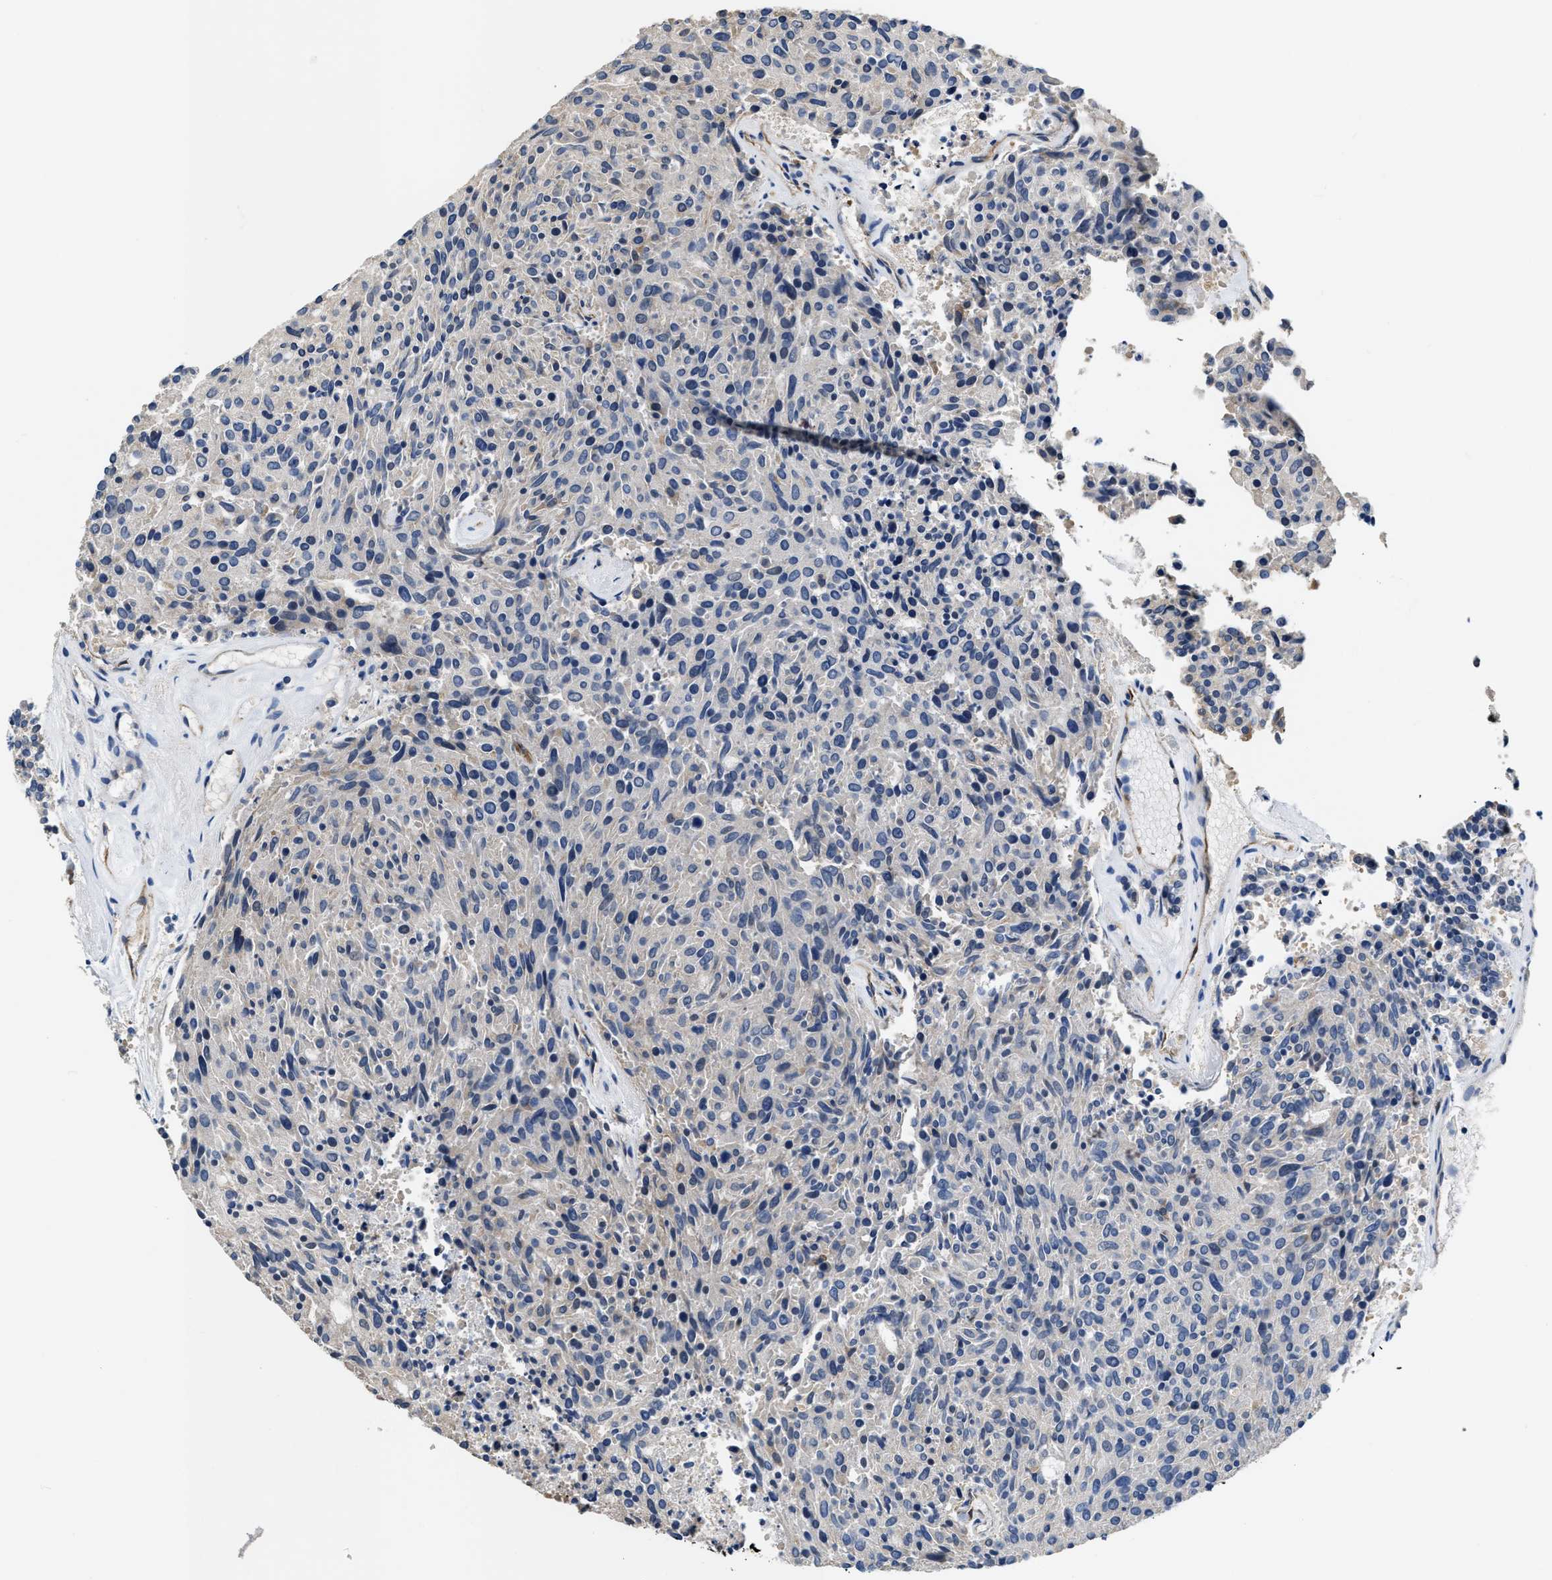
{"staining": {"intensity": "negative", "quantity": "none", "location": "none"}, "tissue": "carcinoid", "cell_type": "Tumor cells", "image_type": "cancer", "snomed": [{"axis": "morphology", "description": "Carcinoid, malignant, NOS"}, {"axis": "topography", "description": "Pancreas"}], "caption": "A histopathology image of human carcinoid is negative for staining in tumor cells. The staining is performed using DAB brown chromogen with nuclei counter-stained in using hematoxylin.", "gene": "C22orf42", "patient": {"sex": "female", "age": 54}}